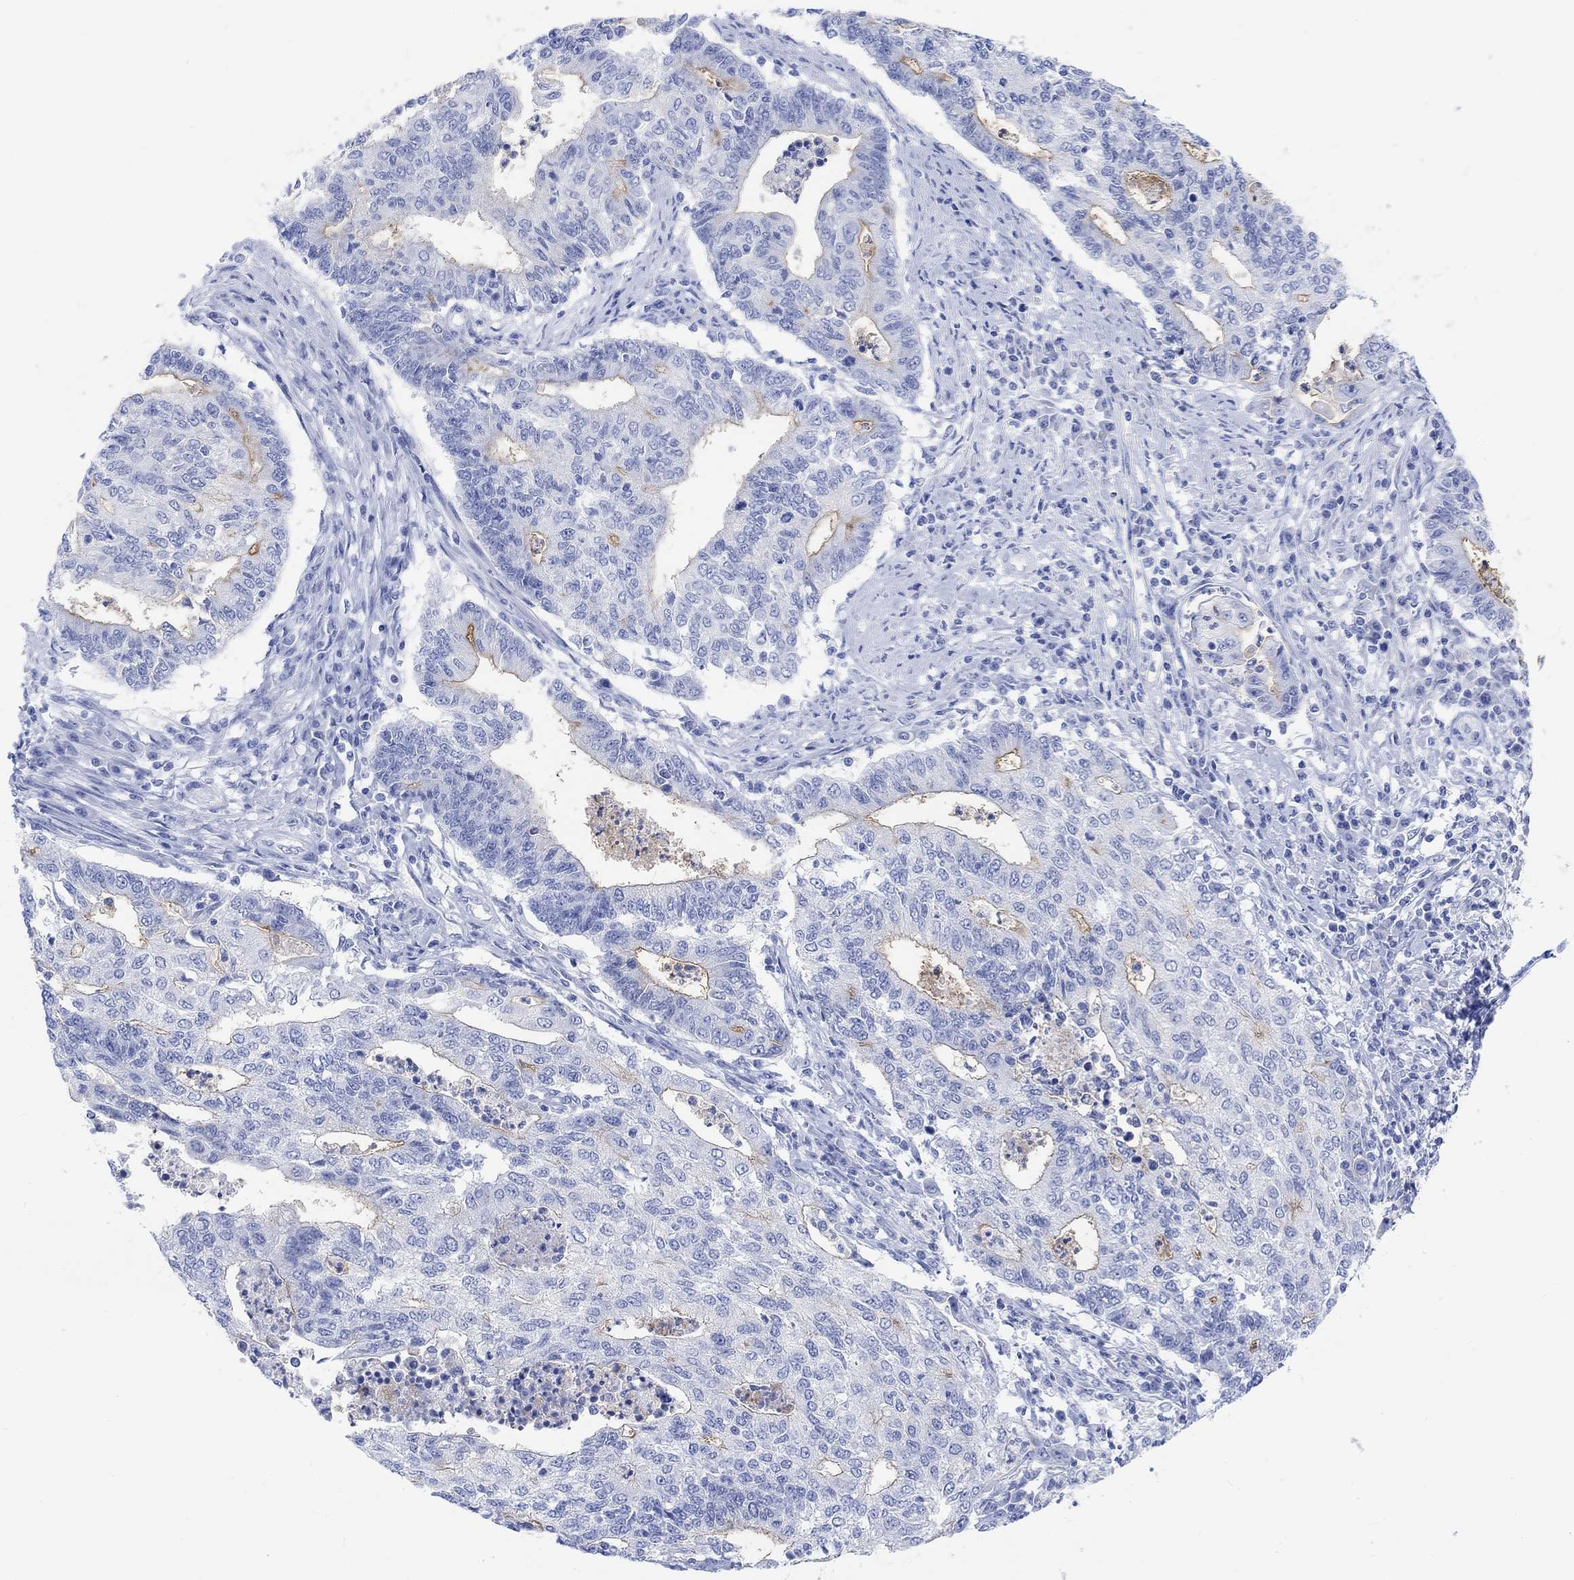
{"staining": {"intensity": "moderate", "quantity": "<25%", "location": "cytoplasmic/membranous"}, "tissue": "endometrial cancer", "cell_type": "Tumor cells", "image_type": "cancer", "snomed": [{"axis": "morphology", "description": "Adenocarcinoma, NOS"}, {"axis": "topography", "description": "Uterus"}, {"axis": "topography", "description": "Endometrium"}], "caption": "There is low levels of moderate cytoplasmic/membranous expression in tumor cells of endometrial cancer (adenocarcinoma), as demonstrated by immunohistochemical staining (brown color).", "gene": "XIRP2", "patient": {"sex": "female", "age": 54}}